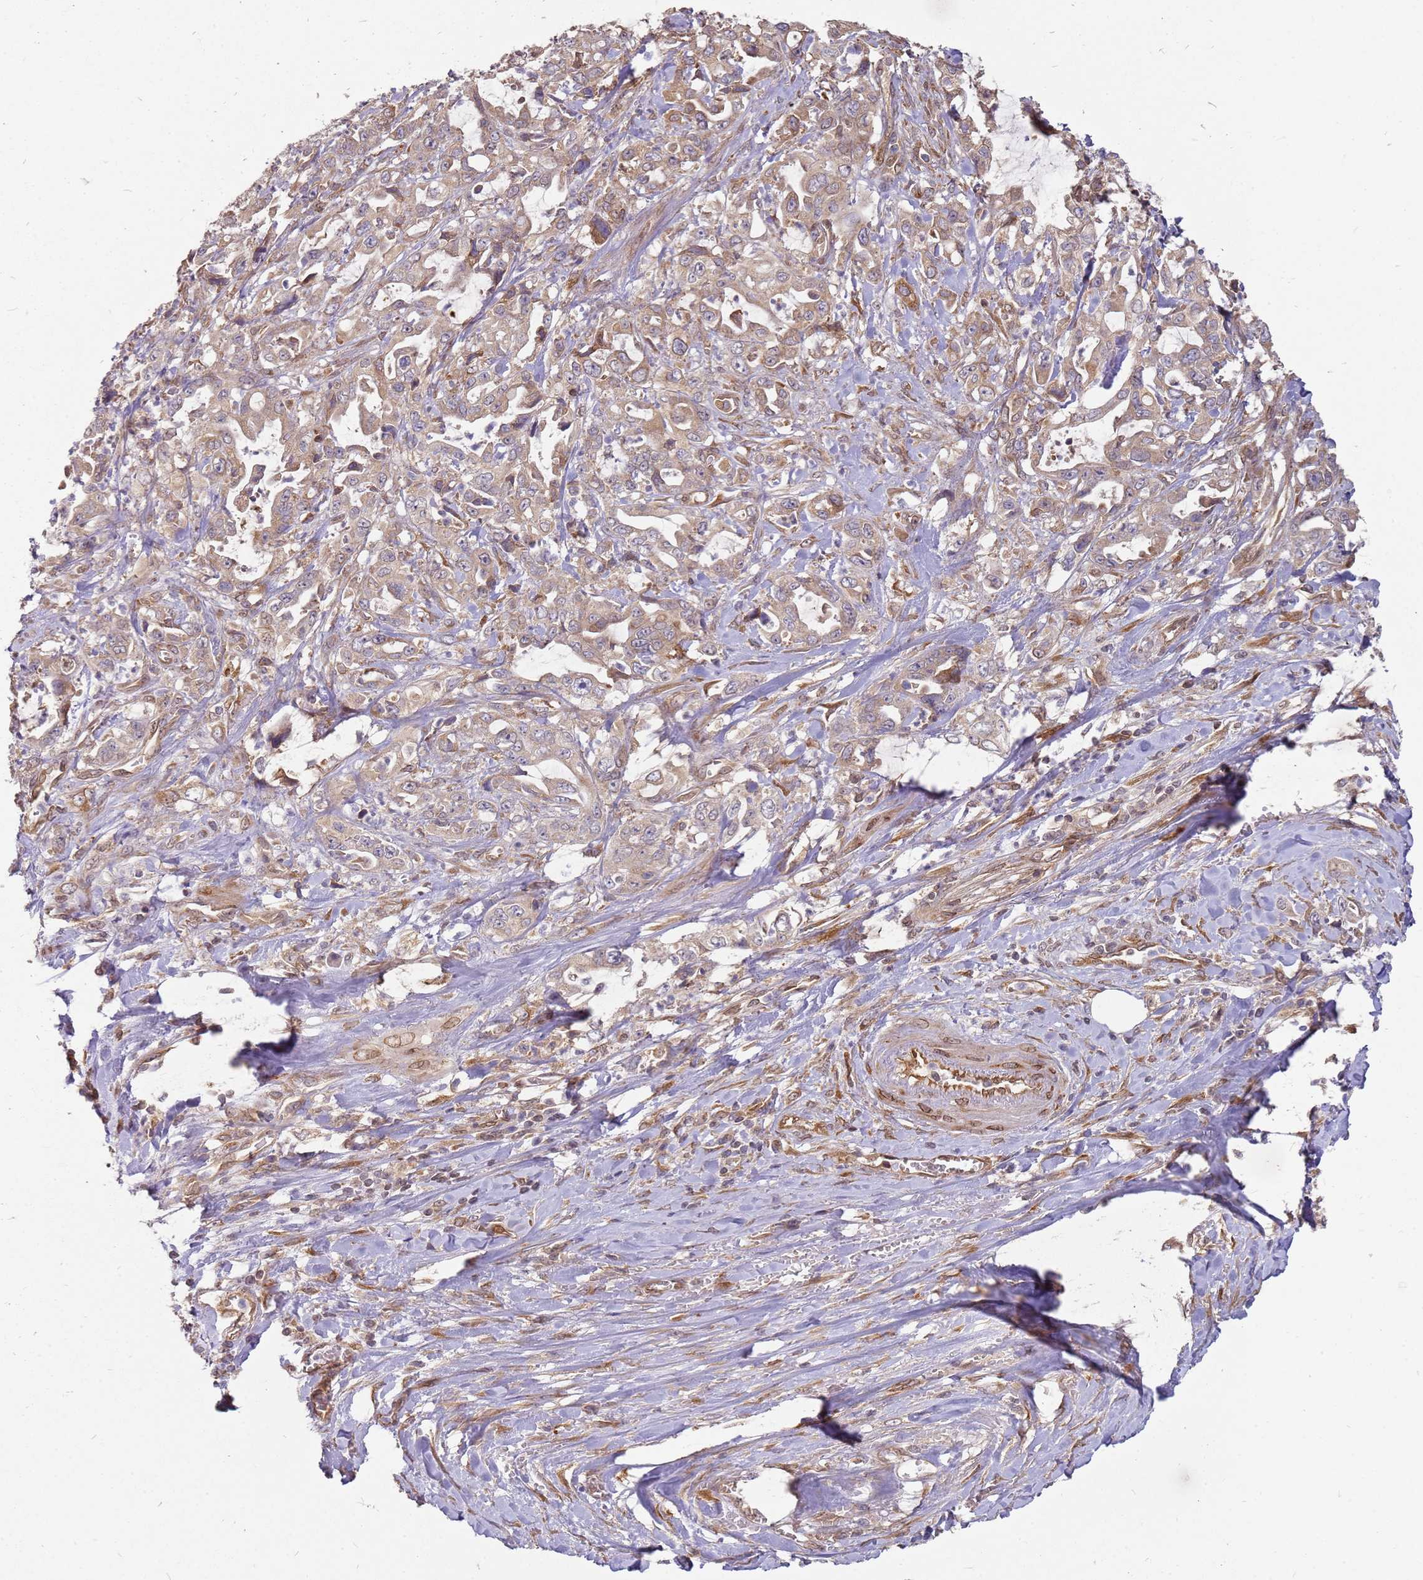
{"staining": {"intensity": "weak", "quantity": ">75%", "location": "cytoplasmic/membranous"}, "tissue": "pancreatic cancer", "cell_type": "Tumor cells", "image_type": "cancer", "snomed": [{"axis": "morphology", "description": "Adenocarcinoma, NOS"}, {"axis": "topography", "description": "Pancreas"}], "caption": "Approximately >75% of tumor cells in pancreatic cancer (adenocarcinoma) show weak cytoplasmic/membranous protein positivity as visualized by brown immunohistochemical staining.", "gene": "NUDT14", "patient": {"sex": "female", "age": 61}}